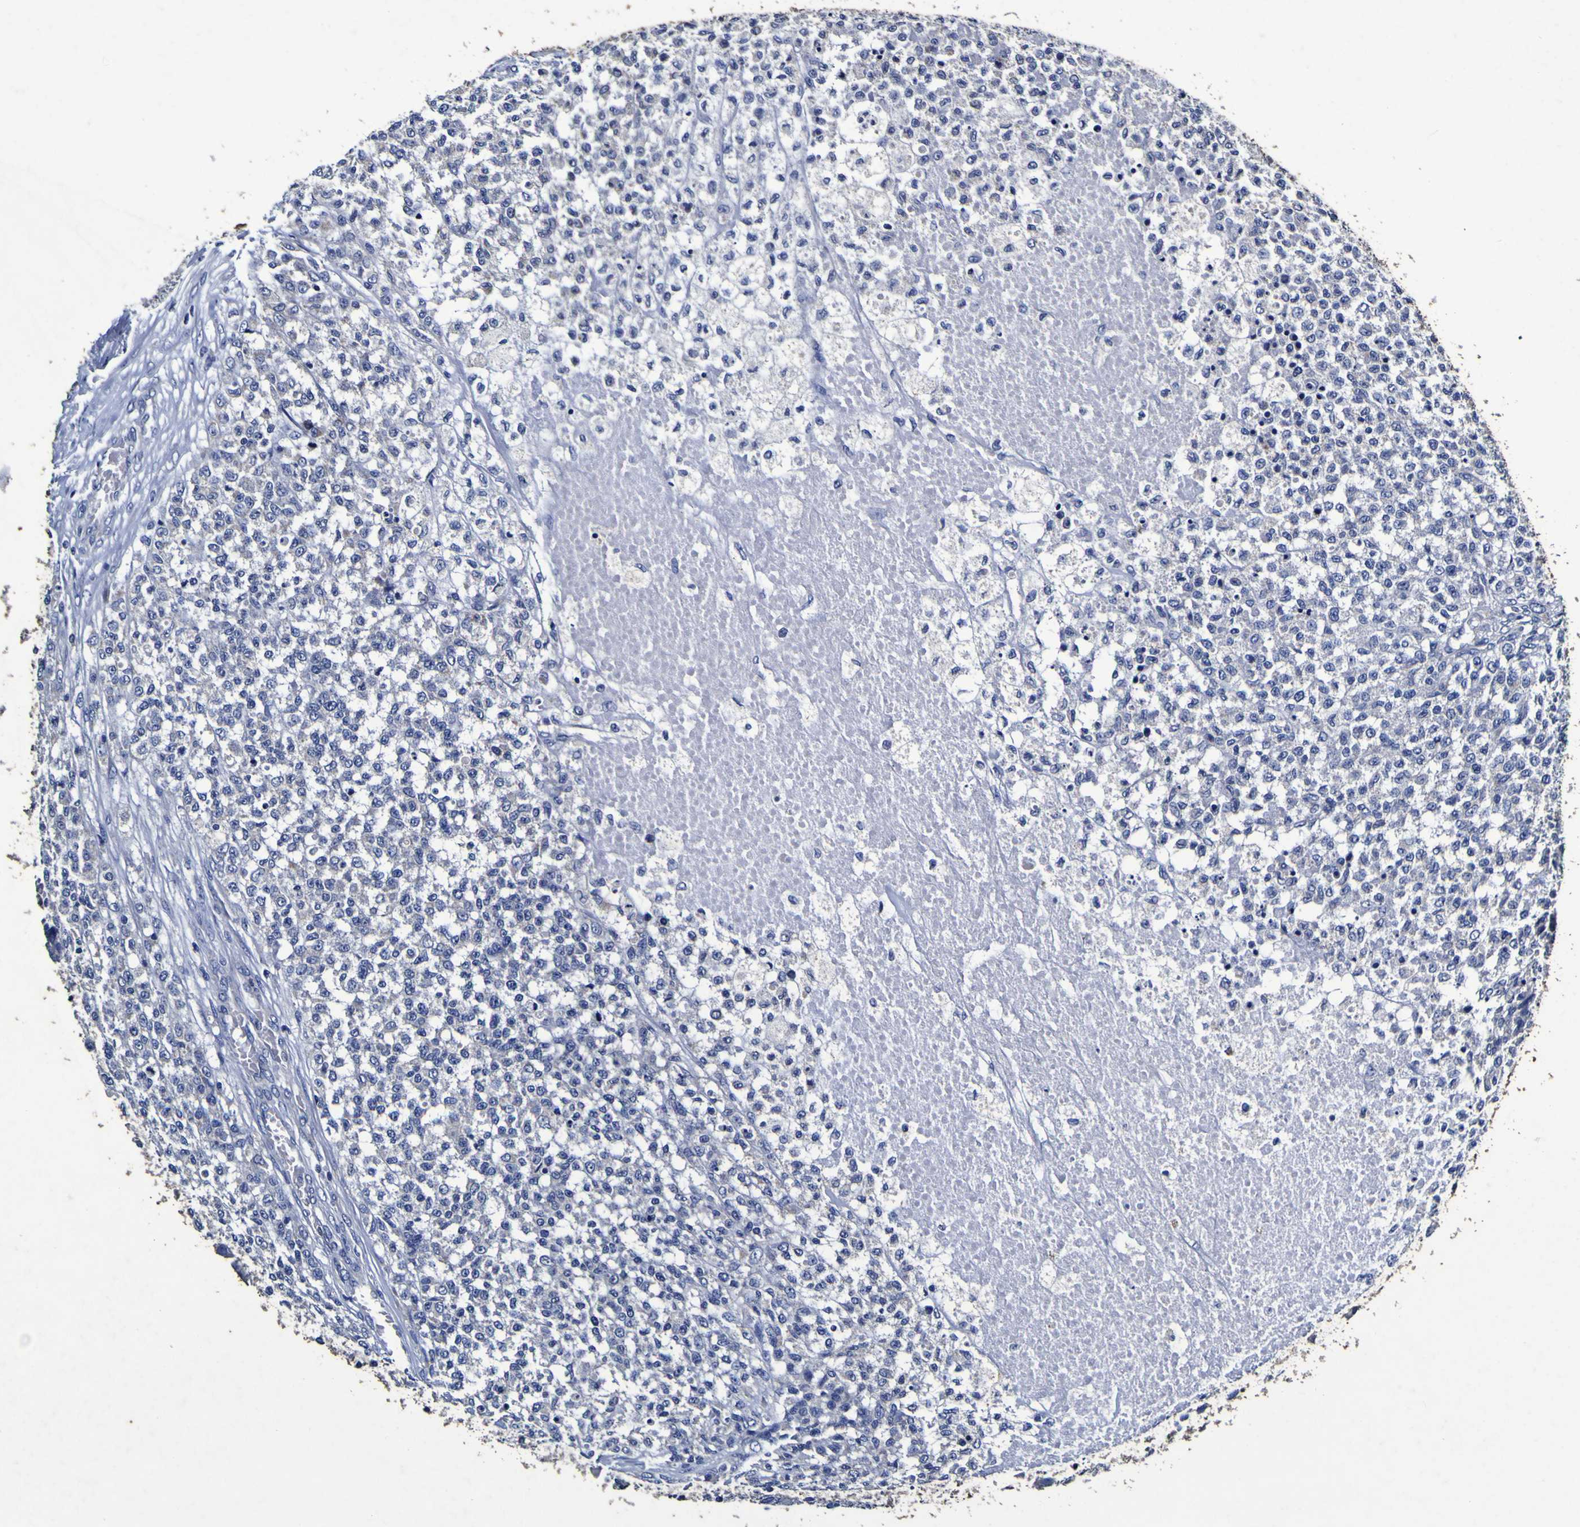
{"staining": {"intensity": "negative", "quantity": "none", "location": "none"}, "tissue": "testis cancer", "cell_type": "Tumor cells", "image_type": "cancer", "snomed": [{"axis": "morphology", "description": "Seminoma, NOS"}, {"axis": "topography", "description": "Testis"}], "caption": "IHC image of testis seminoma stained for a protein (brown), which shows no expression in tumor cells.", "gene": "PANK4", "patient": {"sex": "male", "age": 59}}